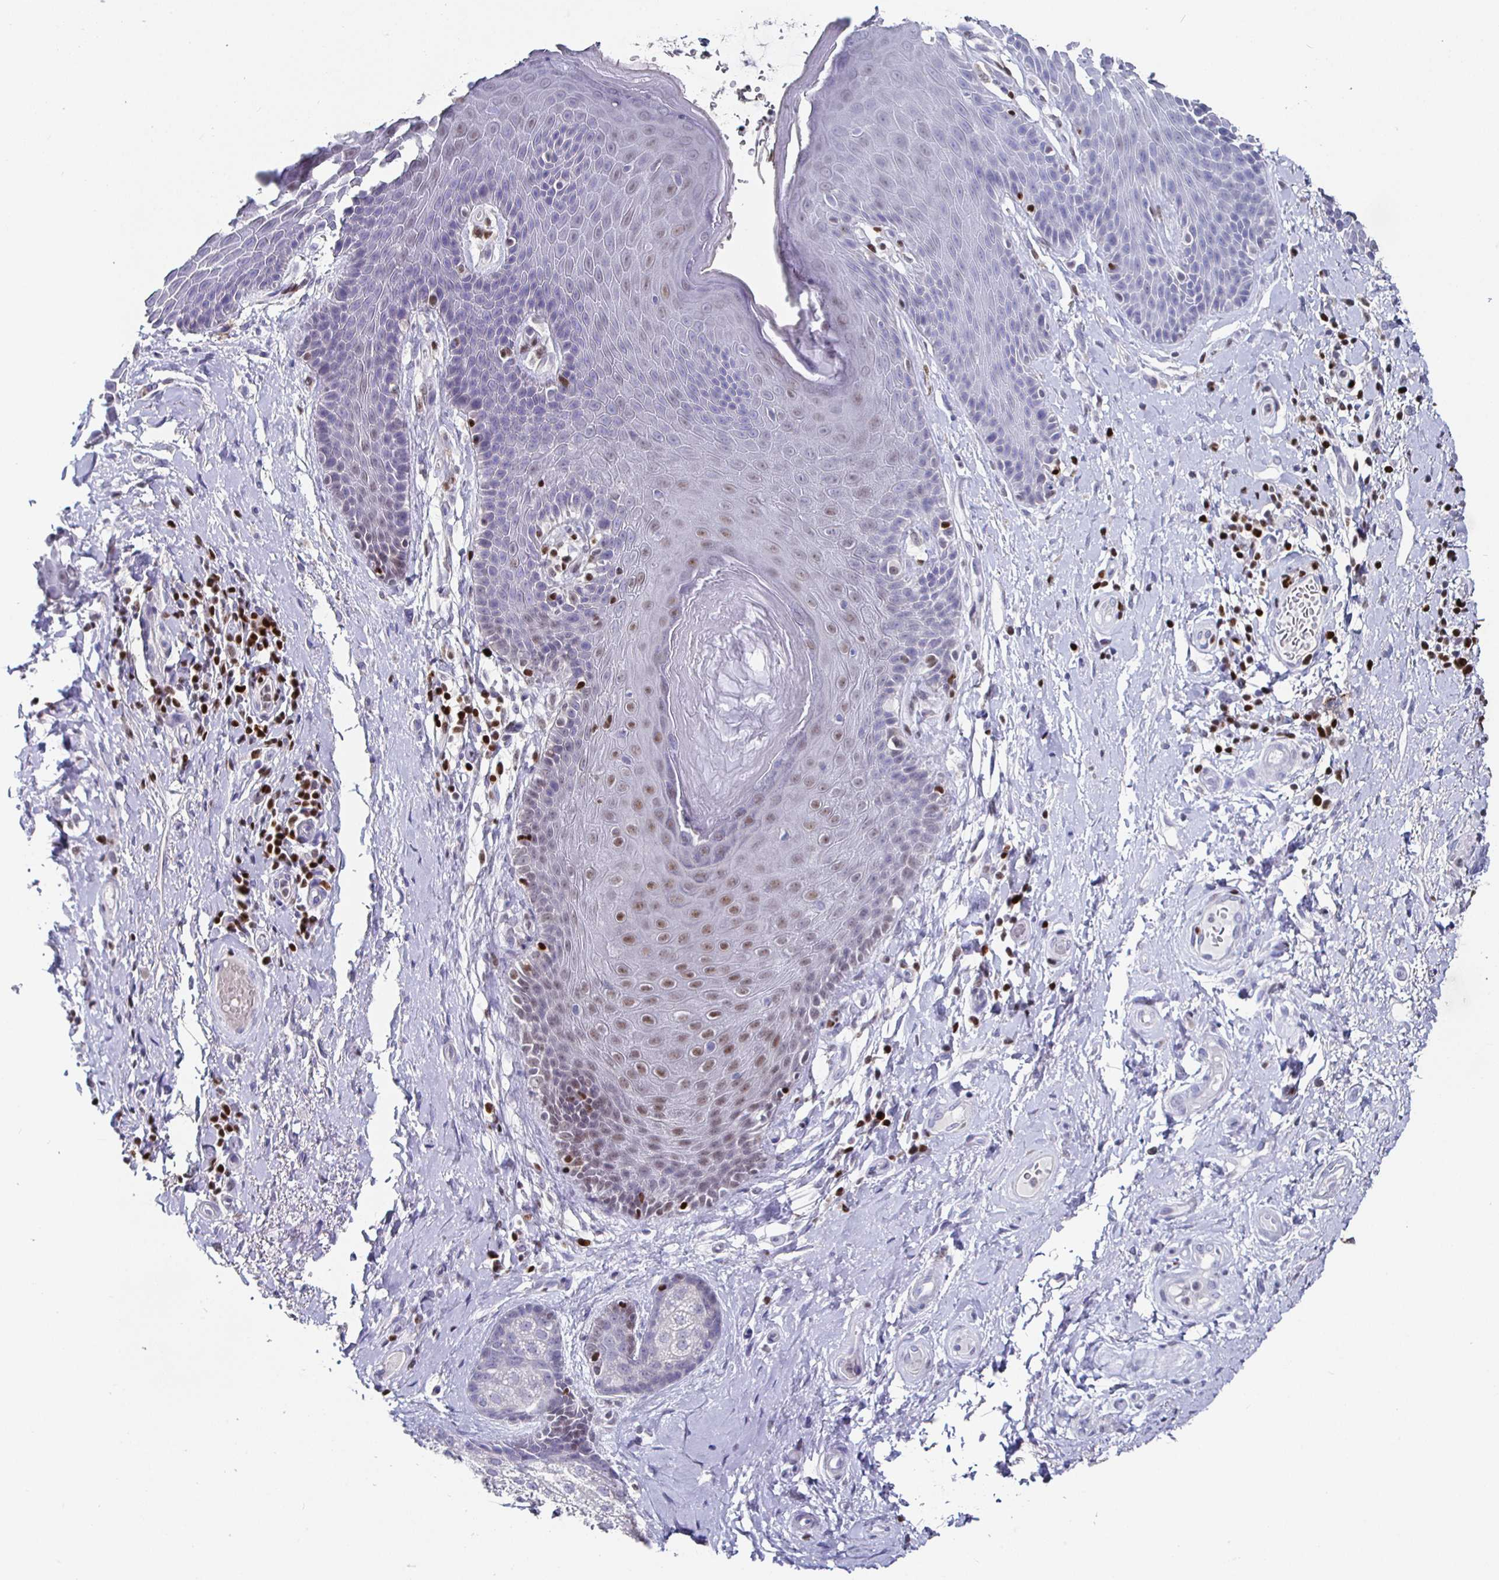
{"staining": {"intensity": "weak", "quantity": "<25%", "location": "nuclear"}, "tissue": "skin", "cell_type": "Epidermal cells", "image_type": "normal", "snomed": [{"axis": "morphology", "description": "Normal tissue, NOS"}, {"axis": "topography", "description": "Anal"}, {"axis": "topography", "description": "Peripheral nerve tissue"}], "caption": "Histopathology image shows no significant protein expression in epidermal cells of unremarkable skin.", "gene": "RUNX2", "patient": {"sex": "male", "age": 51}}